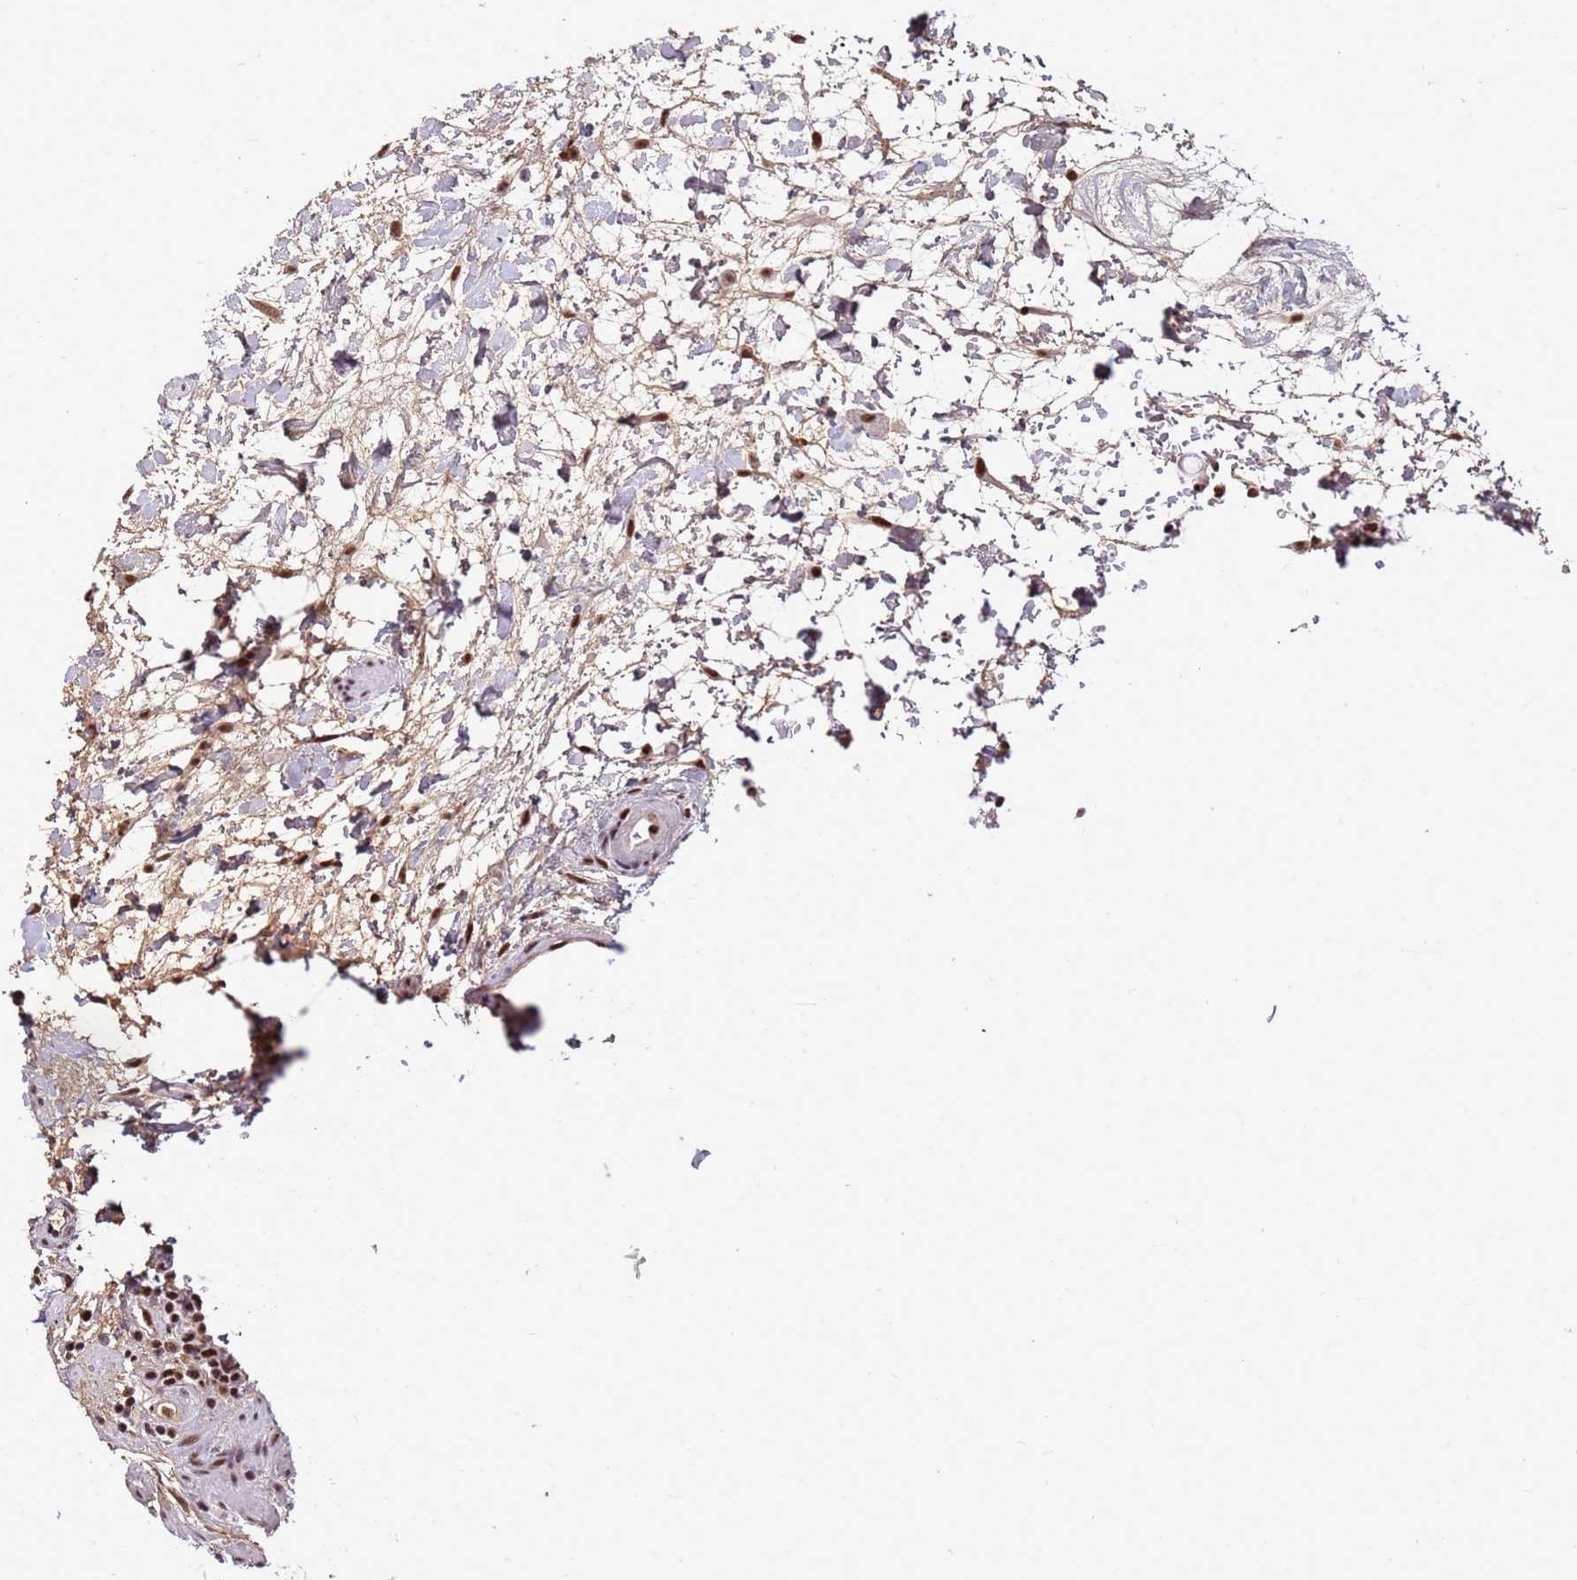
{"staining": {"intensity": "strong", "quantity": ">75%", "location": "nuclear"}, "tissue": "rectum", "cell_type": "Glandular cells", "image_type": "normal", "snomed": [{"axis": "morphology", "description": "Normal tissue, NOS"}, {"axis": "topography", "description": "Rectum"}], "caption": "Immunohistochemical staining of normal rectum reveals >75% levels of strong nuclear protein positivity in about >75% of glandular cells. The staining is performed using DAB (3,3'-diaminobenzidine) brown chromogen to label protein expression. The nuclei are counter-stained blue using hematoxylin.", "gene": "SRRT", "patient": {"sex": "male", "age": 64}}